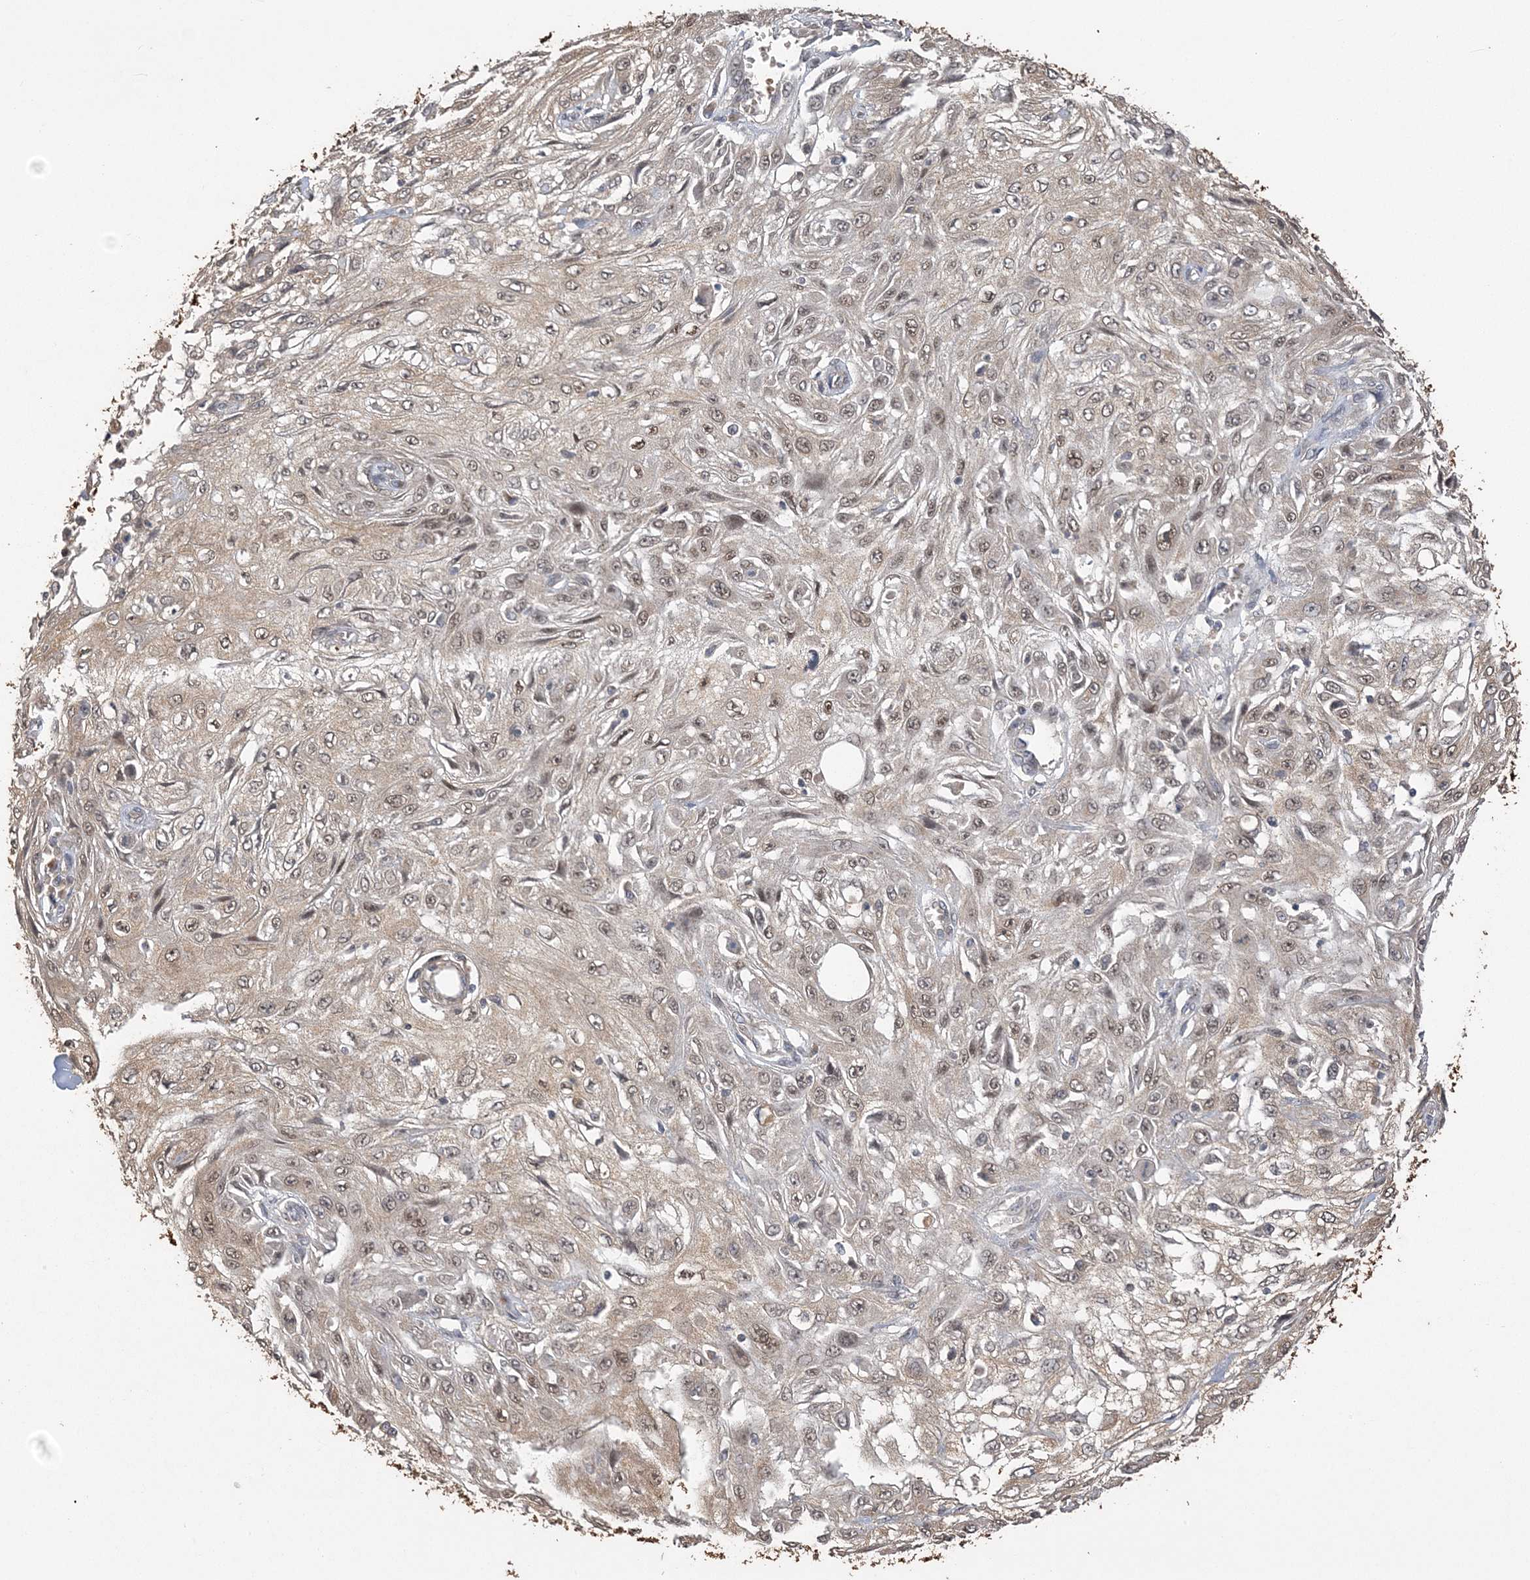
{"staining": {"intensity": "weak", "quantity": ">75%", "location": "cytoplasmic/membranous,nuclear"}, "tissue": "skin cancer", "cell_type": "Tumor cells", "image_type": "cancer", "snomed": [{"axis": "morphology", "description": "Squamous cell carcinoma, NOS"}, {"axis": "topography", "description": "Skin"}], "caption": "Protein staining exhibits weak cytoplasmic/membranous and nuclear staining in approximately >75% of tumor cells in skin cancer (squamous cell carcinoma). (DAB (3,3'-diaminobenzidine) = brown stain, brightfield microscopy at high magnification).", "gene": "ZBTB7A", "patient": {"sex": "male", "age": 75}}